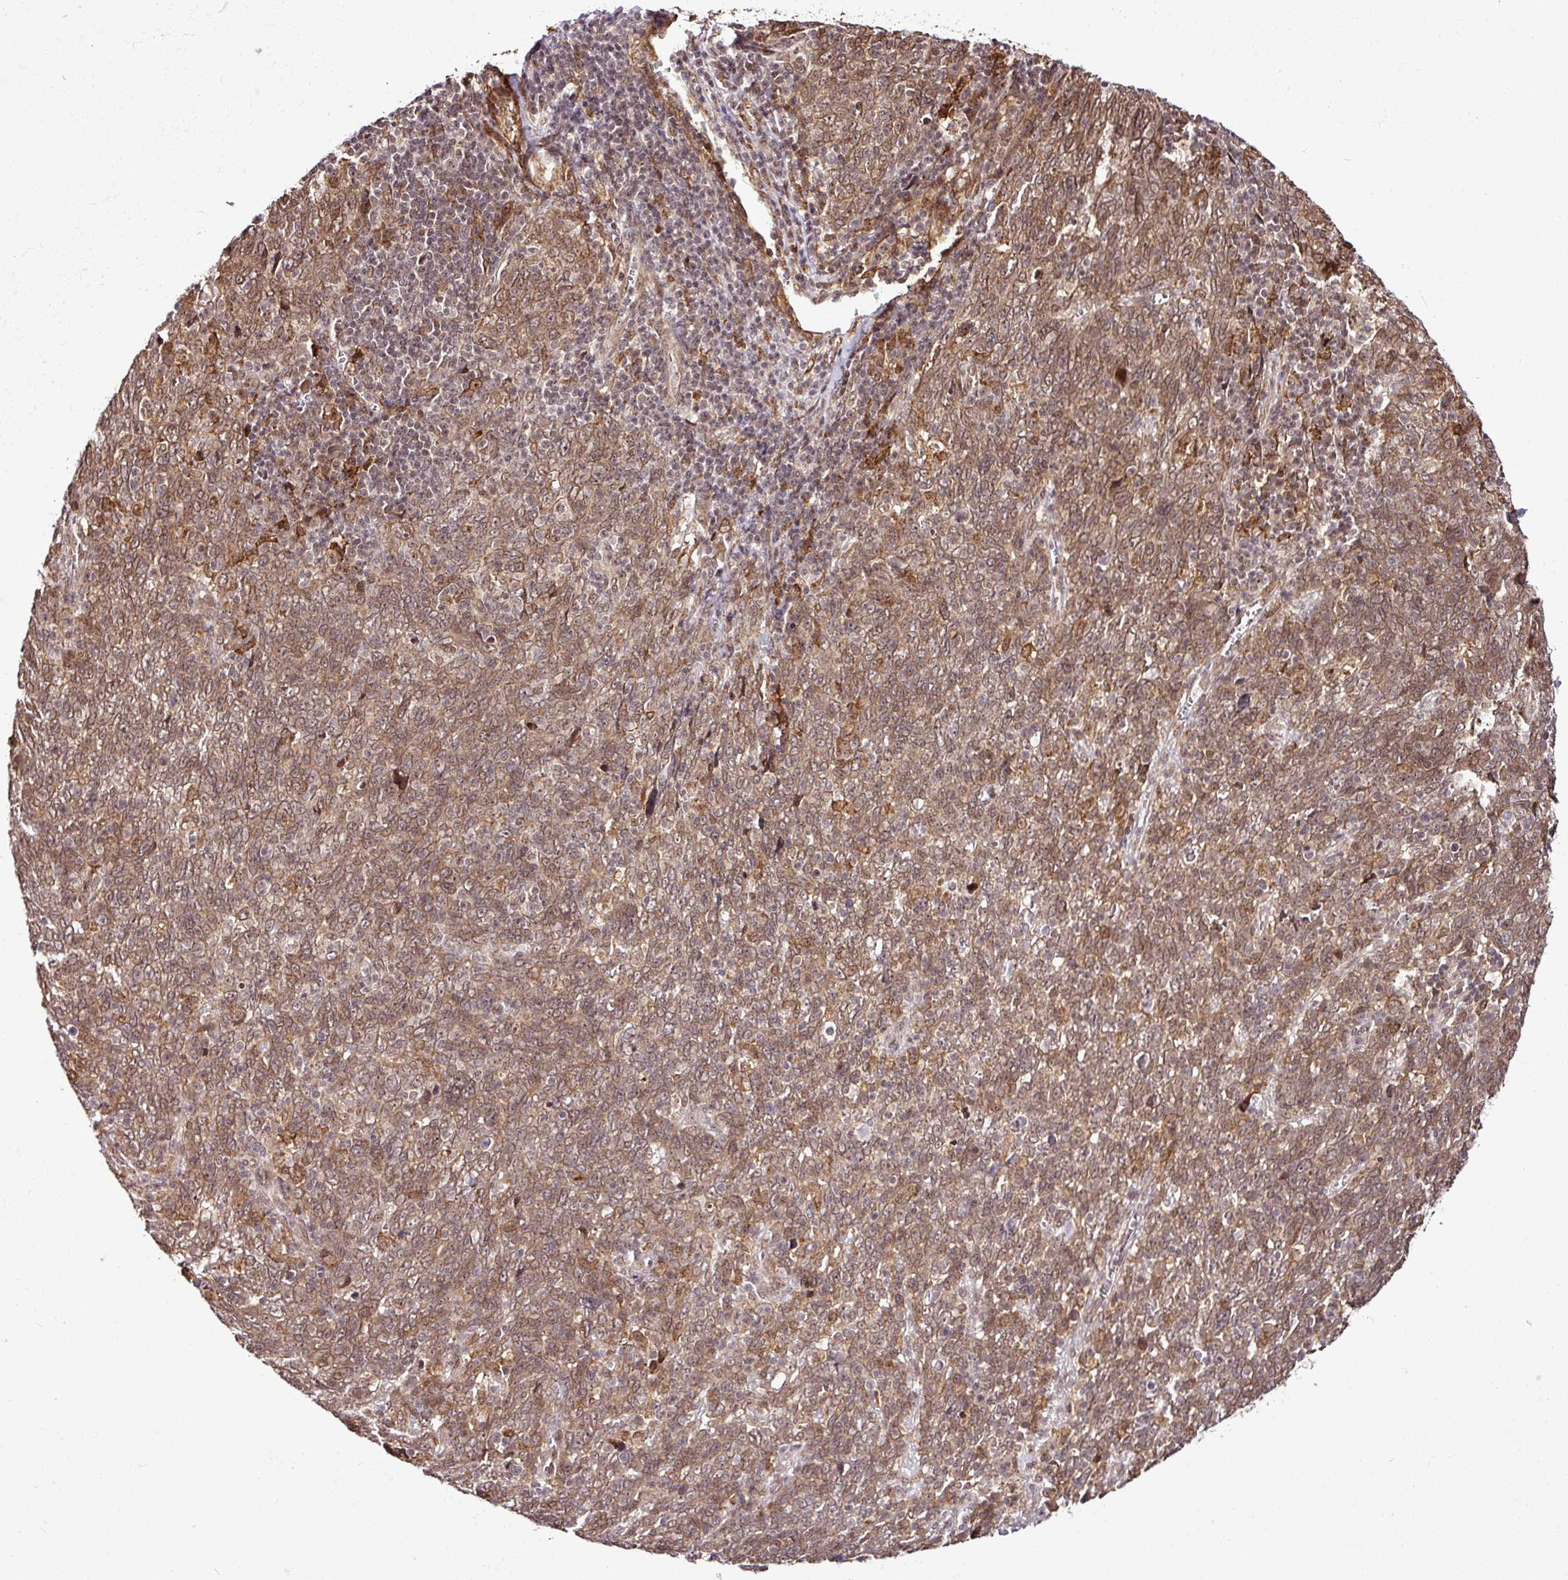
{"staining": {"intensity": "moderate", "quantity": ">75%", "location": "cytoplasmic/membranous,nuclear"}, "tissue": "lung cancer", "cell_type": "Tumor cells", "image_type": "cancer", "snomed": [{"axis": "morphology", "description": "Squamous cell carcinoma, NOS"}, {"axis": "topography", "description": "Lung"}], "caption": "A brown stain highlights moderate cytoplasmic/membranous and nuclear positivity of a protein in human squamous cell carcinoma (lung) tumor cells.", "gene": "FAM153A", "patient": {"sex": "female", "age": 72}}